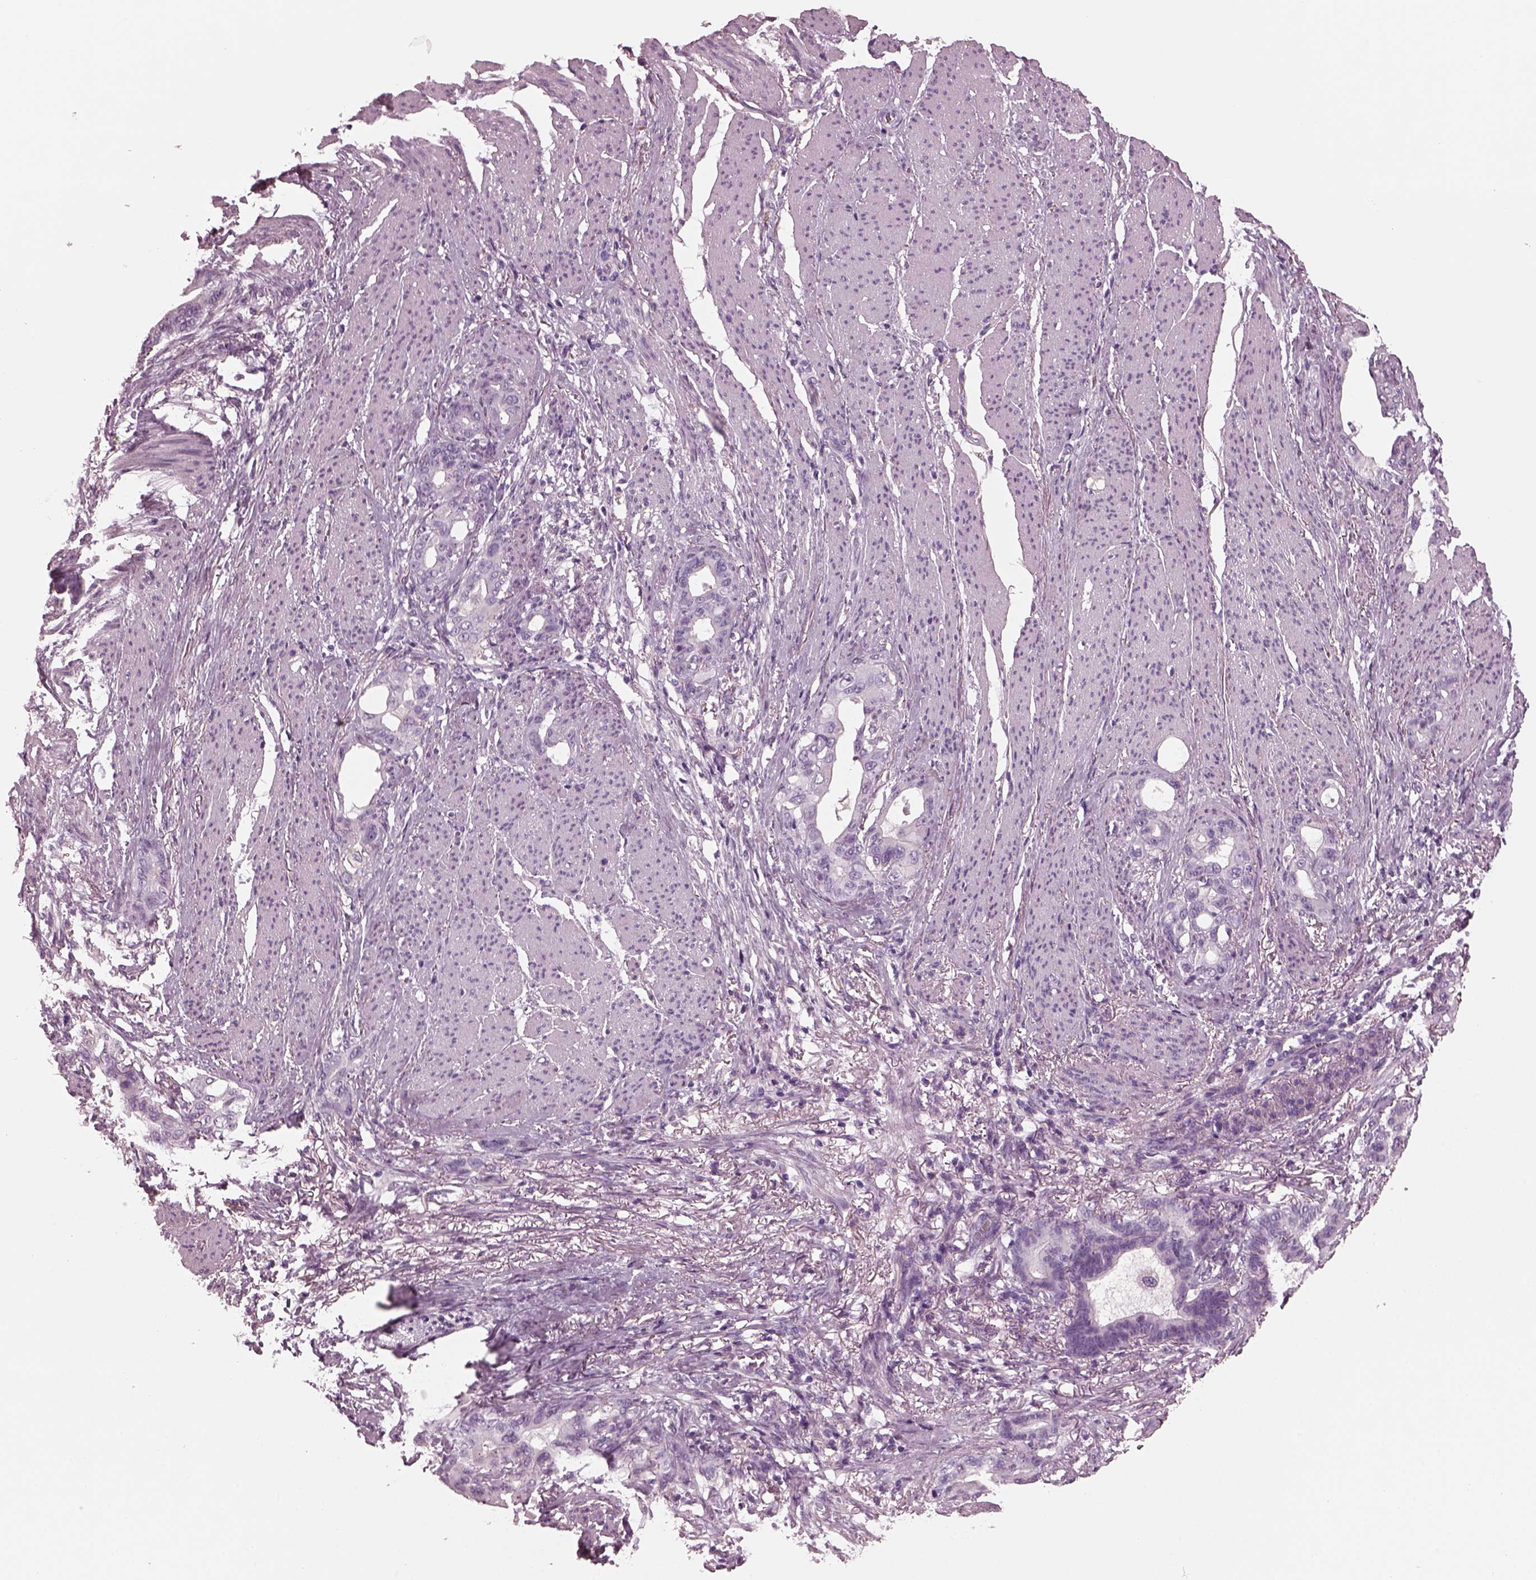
{"staining": {"intensity": "negative", "quantity": "none", "location": "none"}, "tissue": "stomach cancer", "cell_type": "Tumor cells", "image_type": "cancer", "snomed": [{"axis": "morphology", "description": "Normal tissue, NOS"}, {"axis": "morphology", "description": "Adenocarcinoma, NOS"}, {"axis": "topography", "description": "Esophagus"}, {"axis": "topography", "description": "Stomach, upper"}], "caption": "Human stomach adenocarcinoma stained for a protein using immunohistochemistry (IHC) reveals no expression in tumor cells.", "gene": "CGA", "patient": {"sex": "male", "age": 62}}